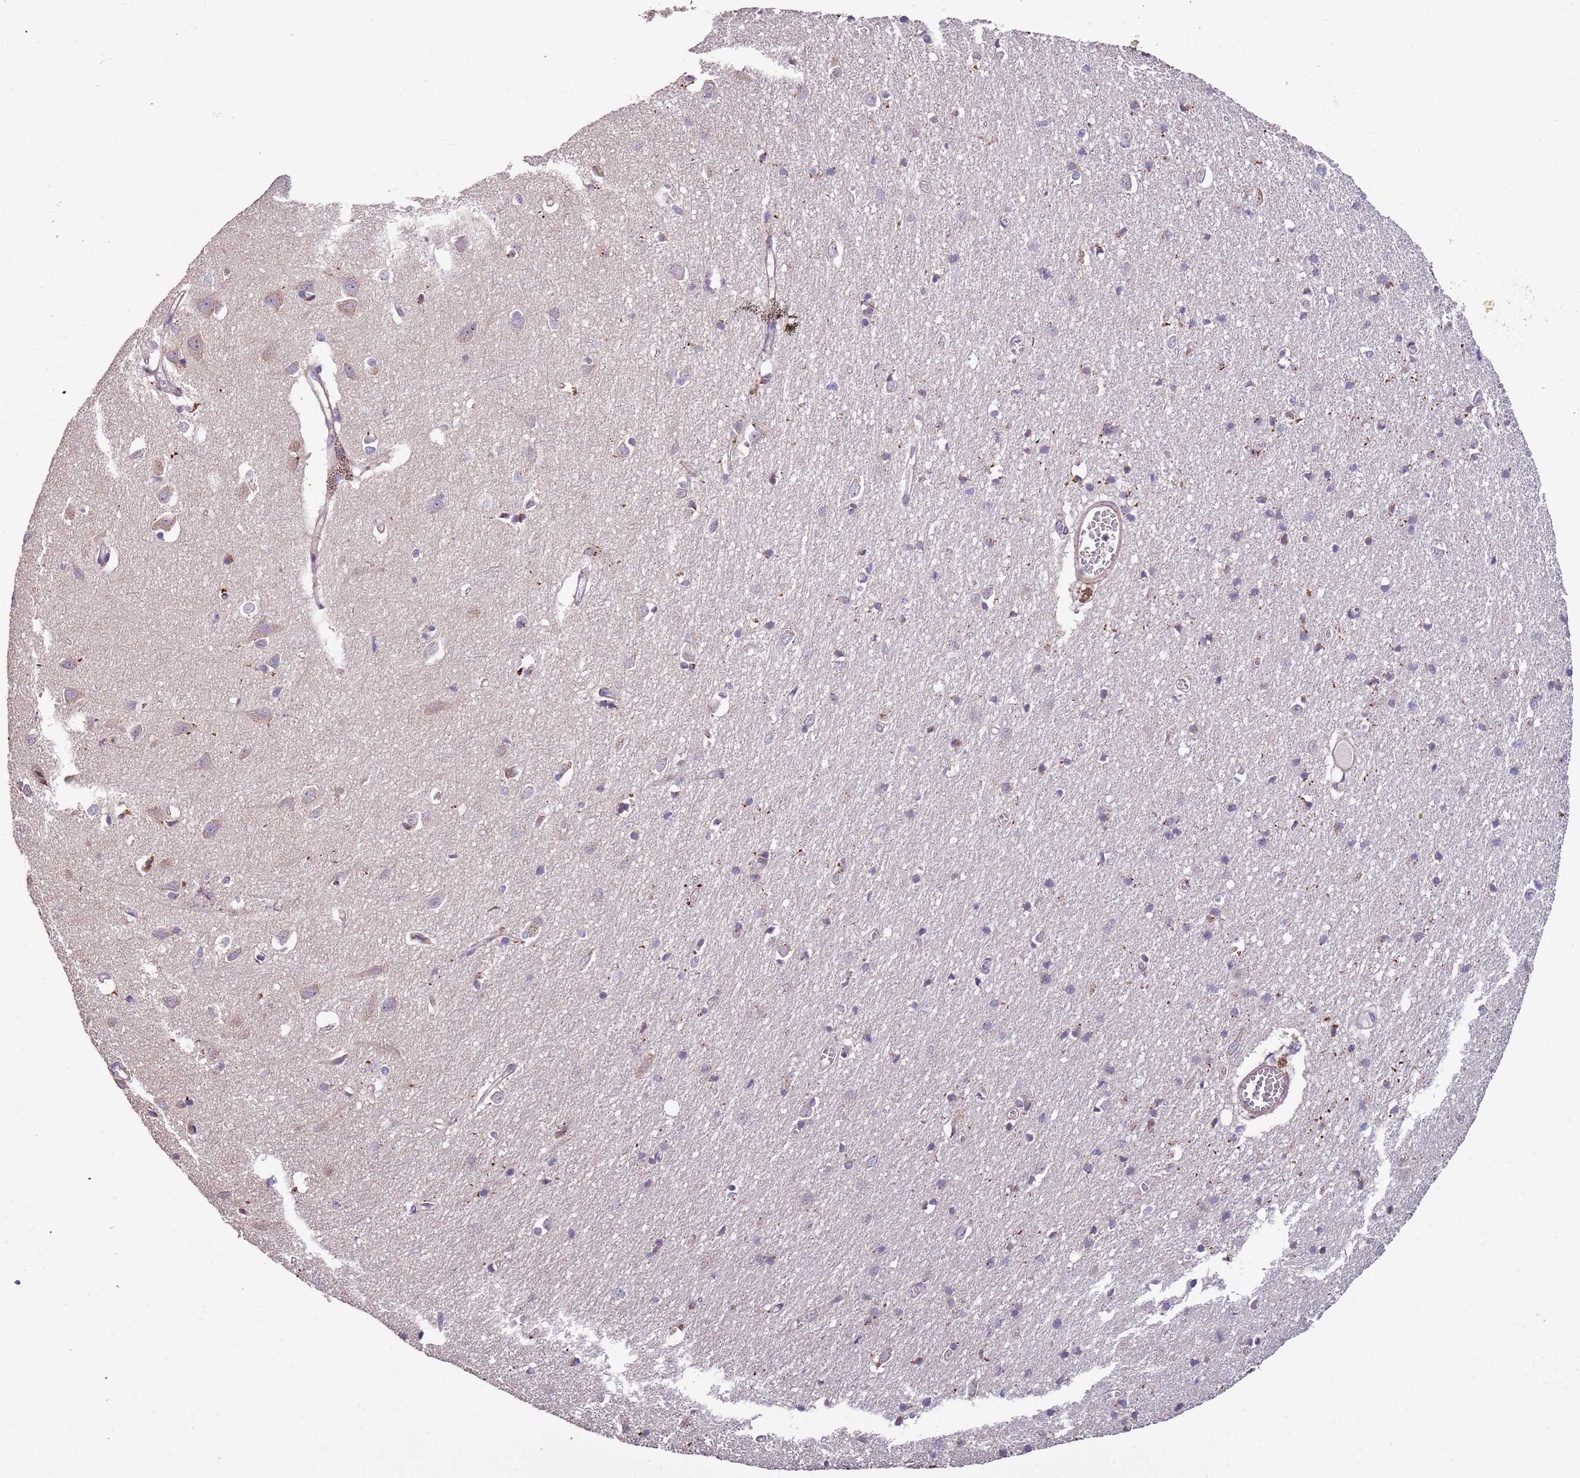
{"staining": {"intensity": "weak", "quantity": "25%-75%", "location": "cytoplasmic/membranous"}, "tissue": "cerebral cortex", "cell_type": "Endothelial cells", "image_type": "normal", "snomed": [{"axis": "morphology", "description": "Normal tissue, NOS"}, {"axis": "topography", "description": "Cerebral cortex"}], "caption": "An image of human cerebral cortex stained for a protein exhibits weak cytoplasmic/membranous brown staining in endothelial cells. (DAB (3,3'-diaminobenzidine) = brown stain, brightfield microscopy at high magnification).", "gene": "LAMB4", "patient": {"sex": "female", "age": 64}}